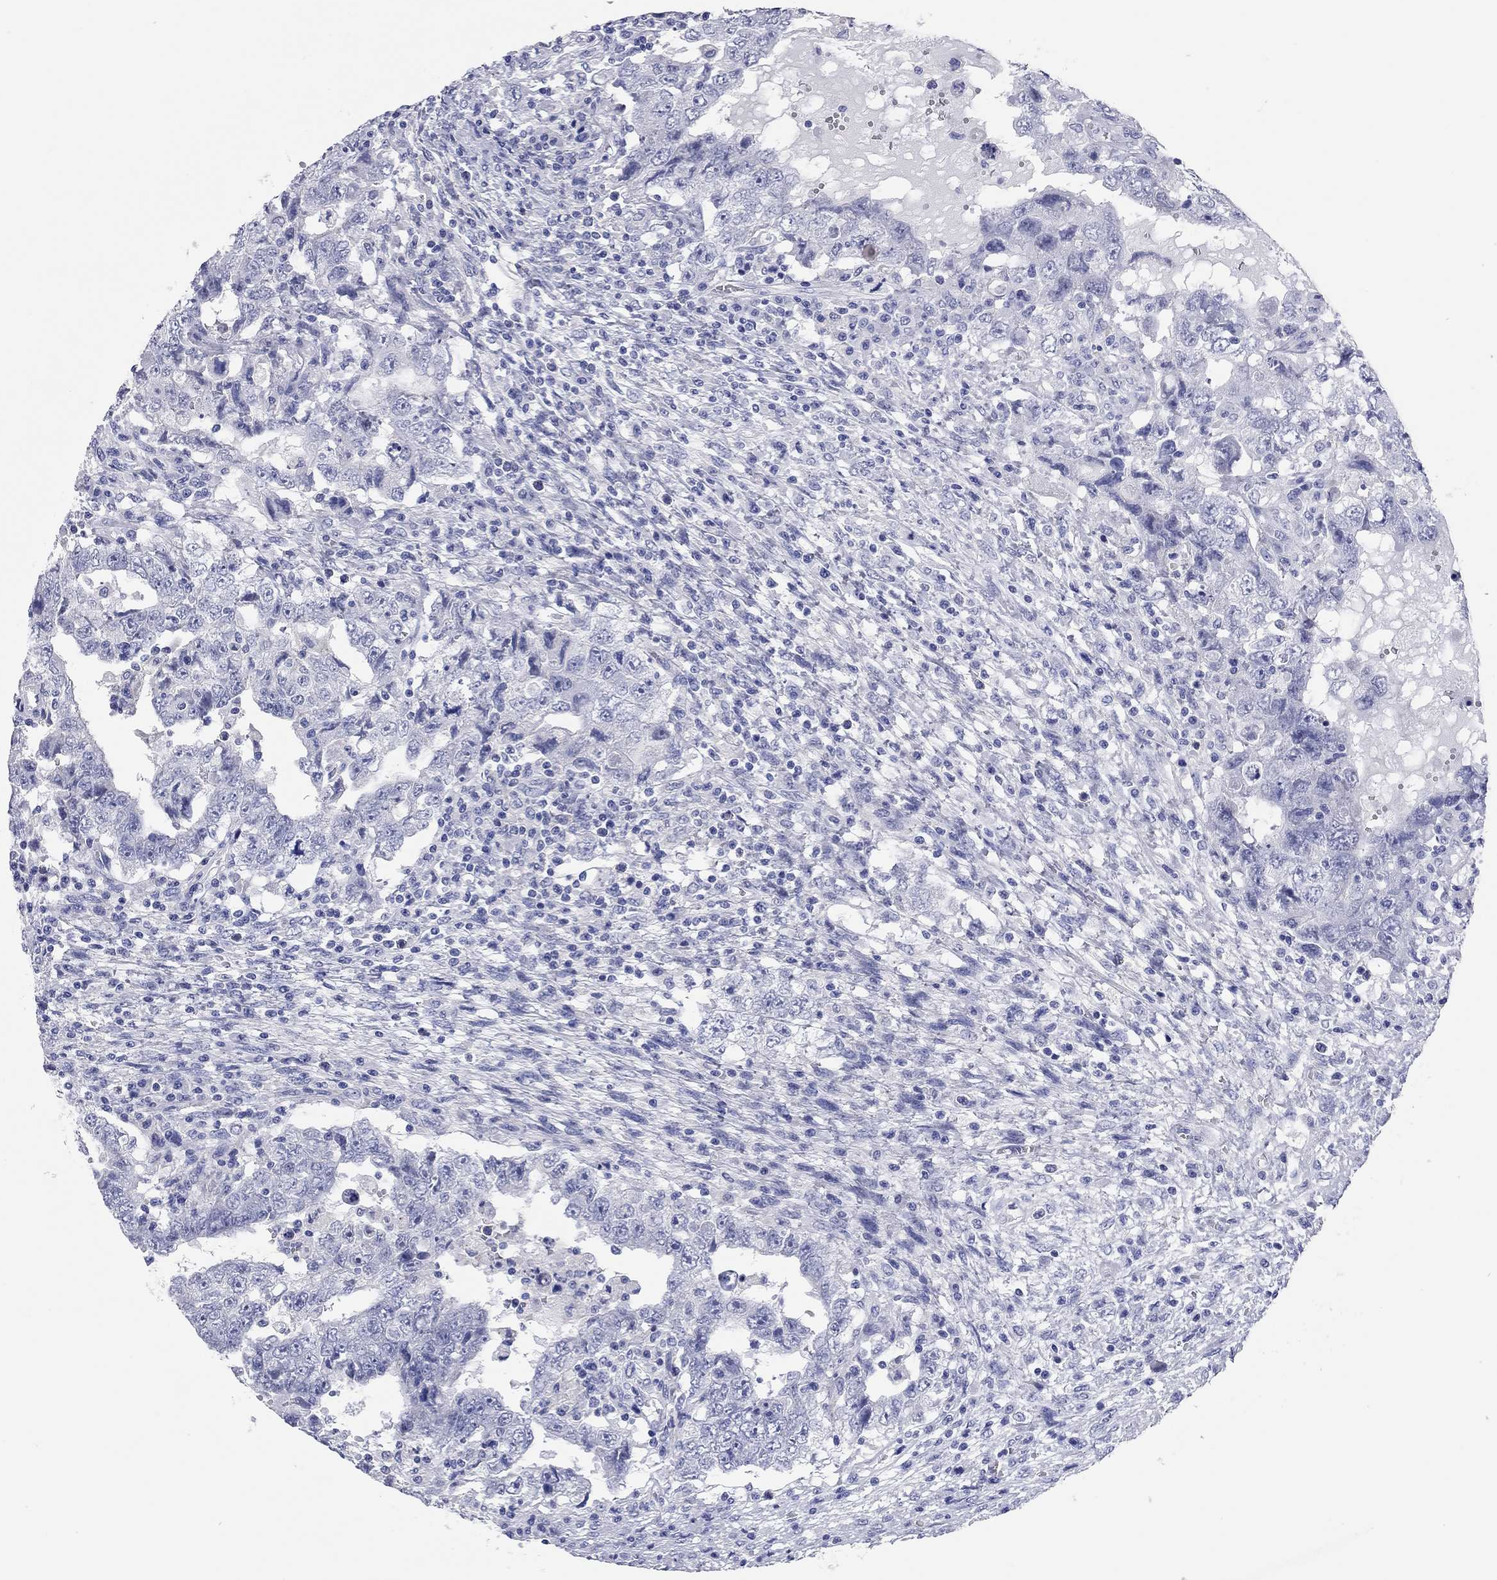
{"staining": {"intensity": "negative", "quantity": "none", "location": "none"}, "tissue": "testis cancer", "cell_type": "Tumor cells", "image_type": "cancer", "snomed": [{"axis": "morphology", "description": "Carcinoma, Embryonal, NOS"}, {"axis": "topography", "description": "Testis"}], "caption": "A histopathology image of embryonal carcinoma (testis) stained for a protein reveals no brown staining in tumor cells.", "gene": "TMEM221", "patient": {"sex": "male", "age": 26}}